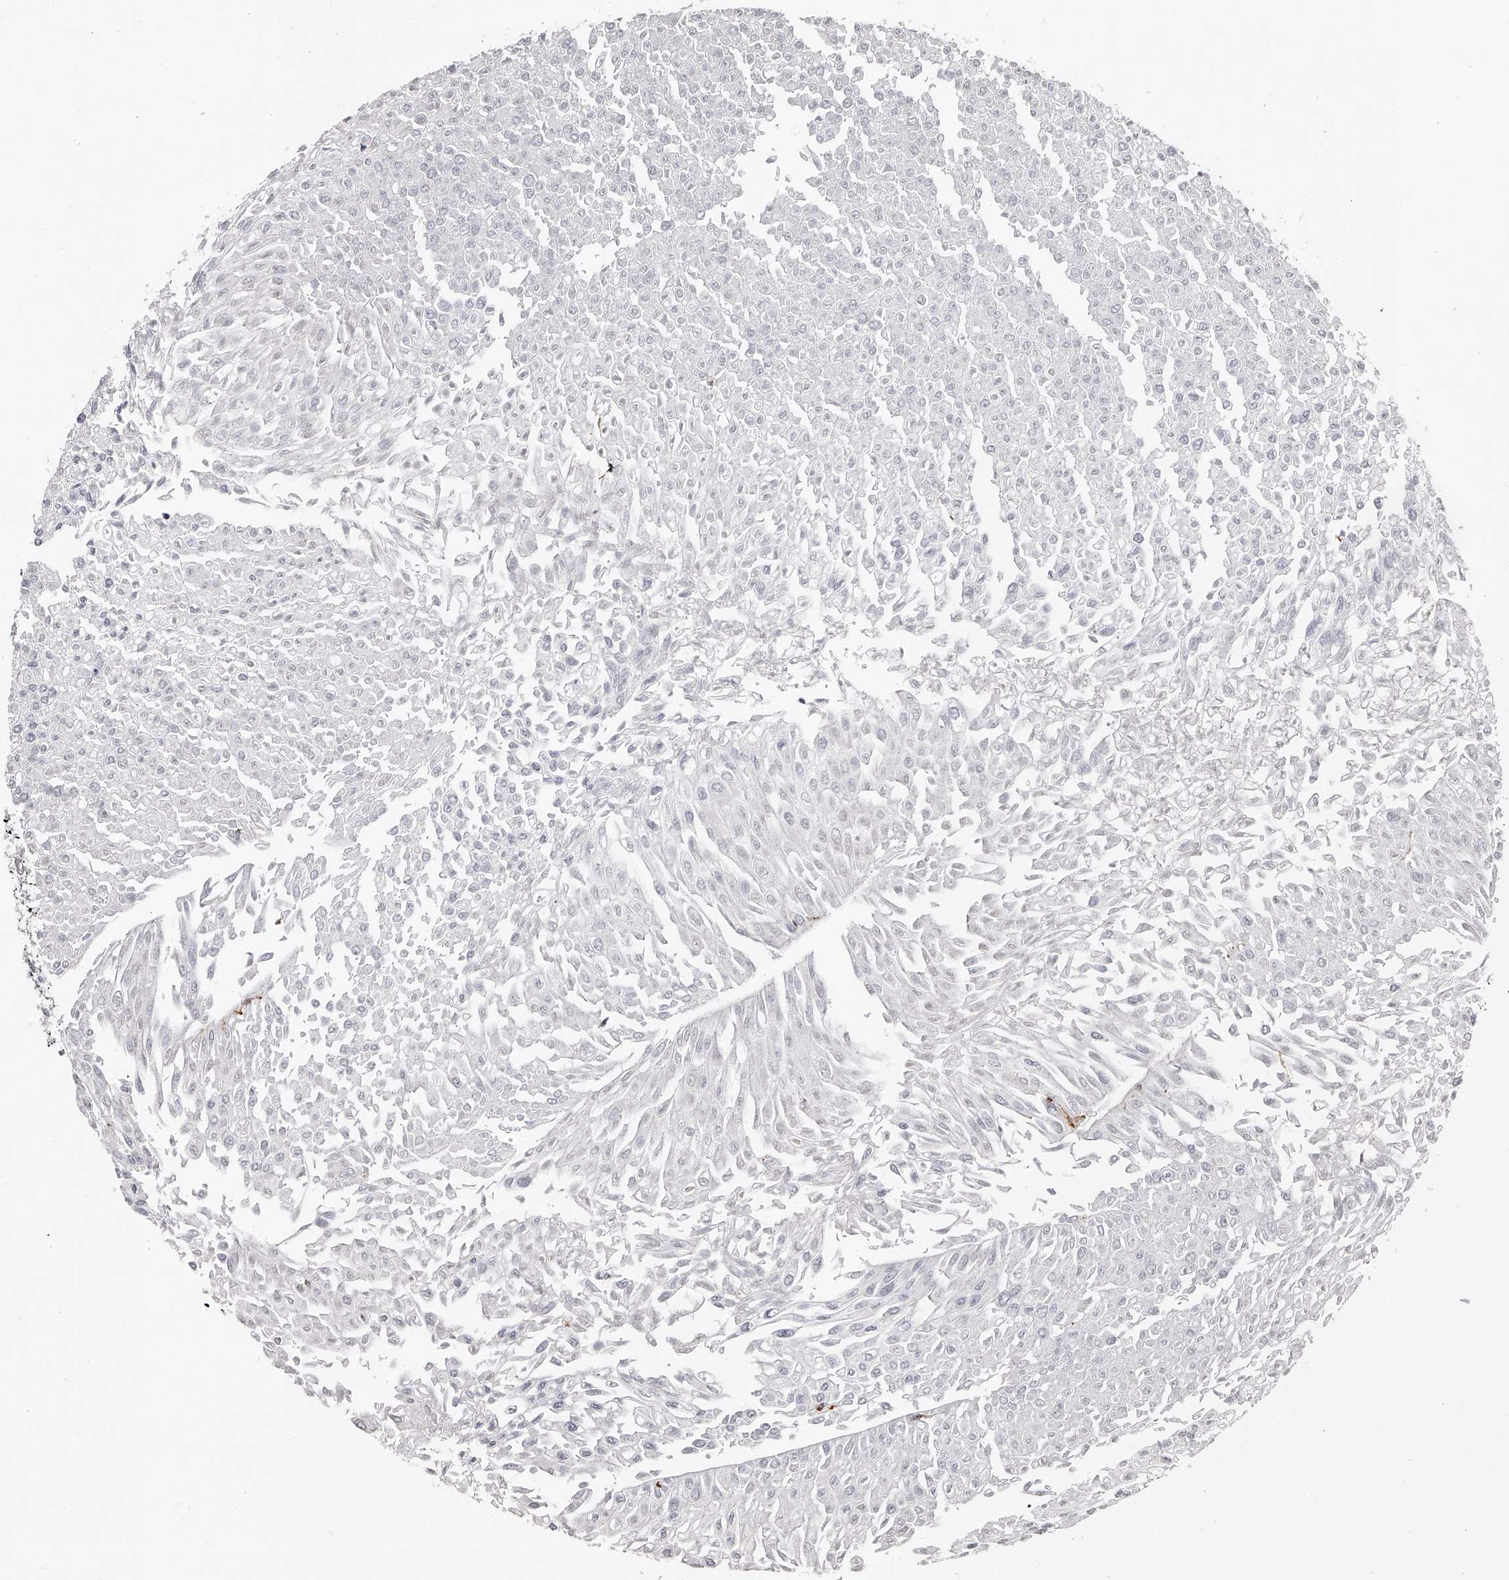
{"staining": {"intensity": "negative", "quantity": "none", "location": "none"}, "tissue": "urothelial cancer", "cell_type": "Tumor cells", "image_type": "cancer", "snomed": [{"axis": "morphology", "description": "Urothelial carcinoma, Low grade"}, {"axis": "topography", "description": "Urinary bladder"}], "caption": "There is no significant positivity in tumor cells of urothelial cancer. (DAB (3,3'-diaminobenzidine) immunohistochemistry with hematoxylin counter stain).", "gene": "PACSIN1", "patient": {"sex": "male", "age": 67}}